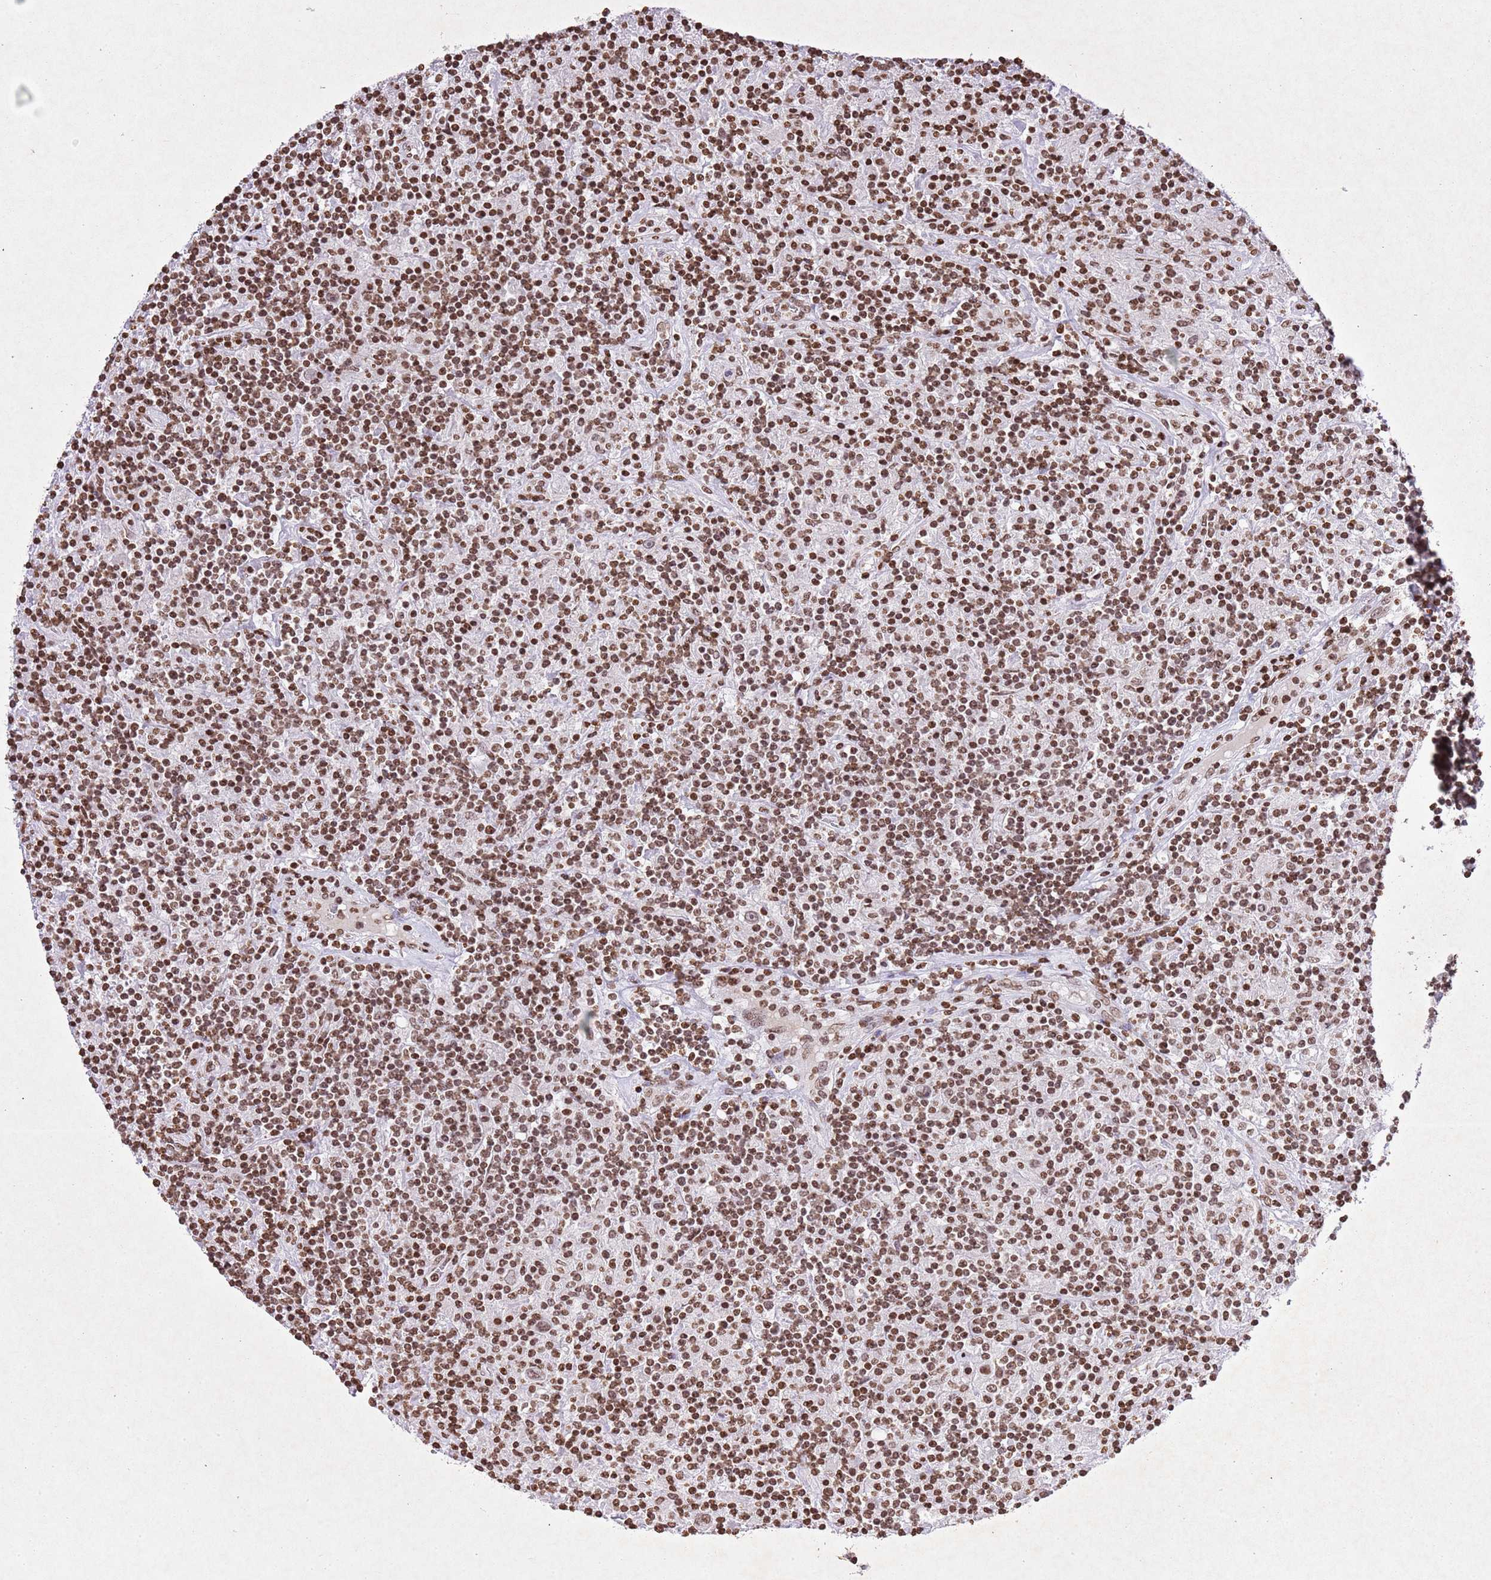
{"staining": {"intensity": "moderate", "quantity": ">75%", "location": "nuclear"}, "tissue": "lymphoma", "cell_type": "Tumor cells", "image_type": "cancer", "snomed": [{"axis": "morphology", "description": "Hodgkin's disease, NOS"}, {"axis": "topography", "description": "Lymph node"}], "caption": "Tumor cells demonstrate moderate nuclear staining in approximately >75% of cells in lymphoma. (IHC, brightfield microscopy, high magnification).", "gene": "BMAL1", "patient": {"sex": "male", "age": 70}}